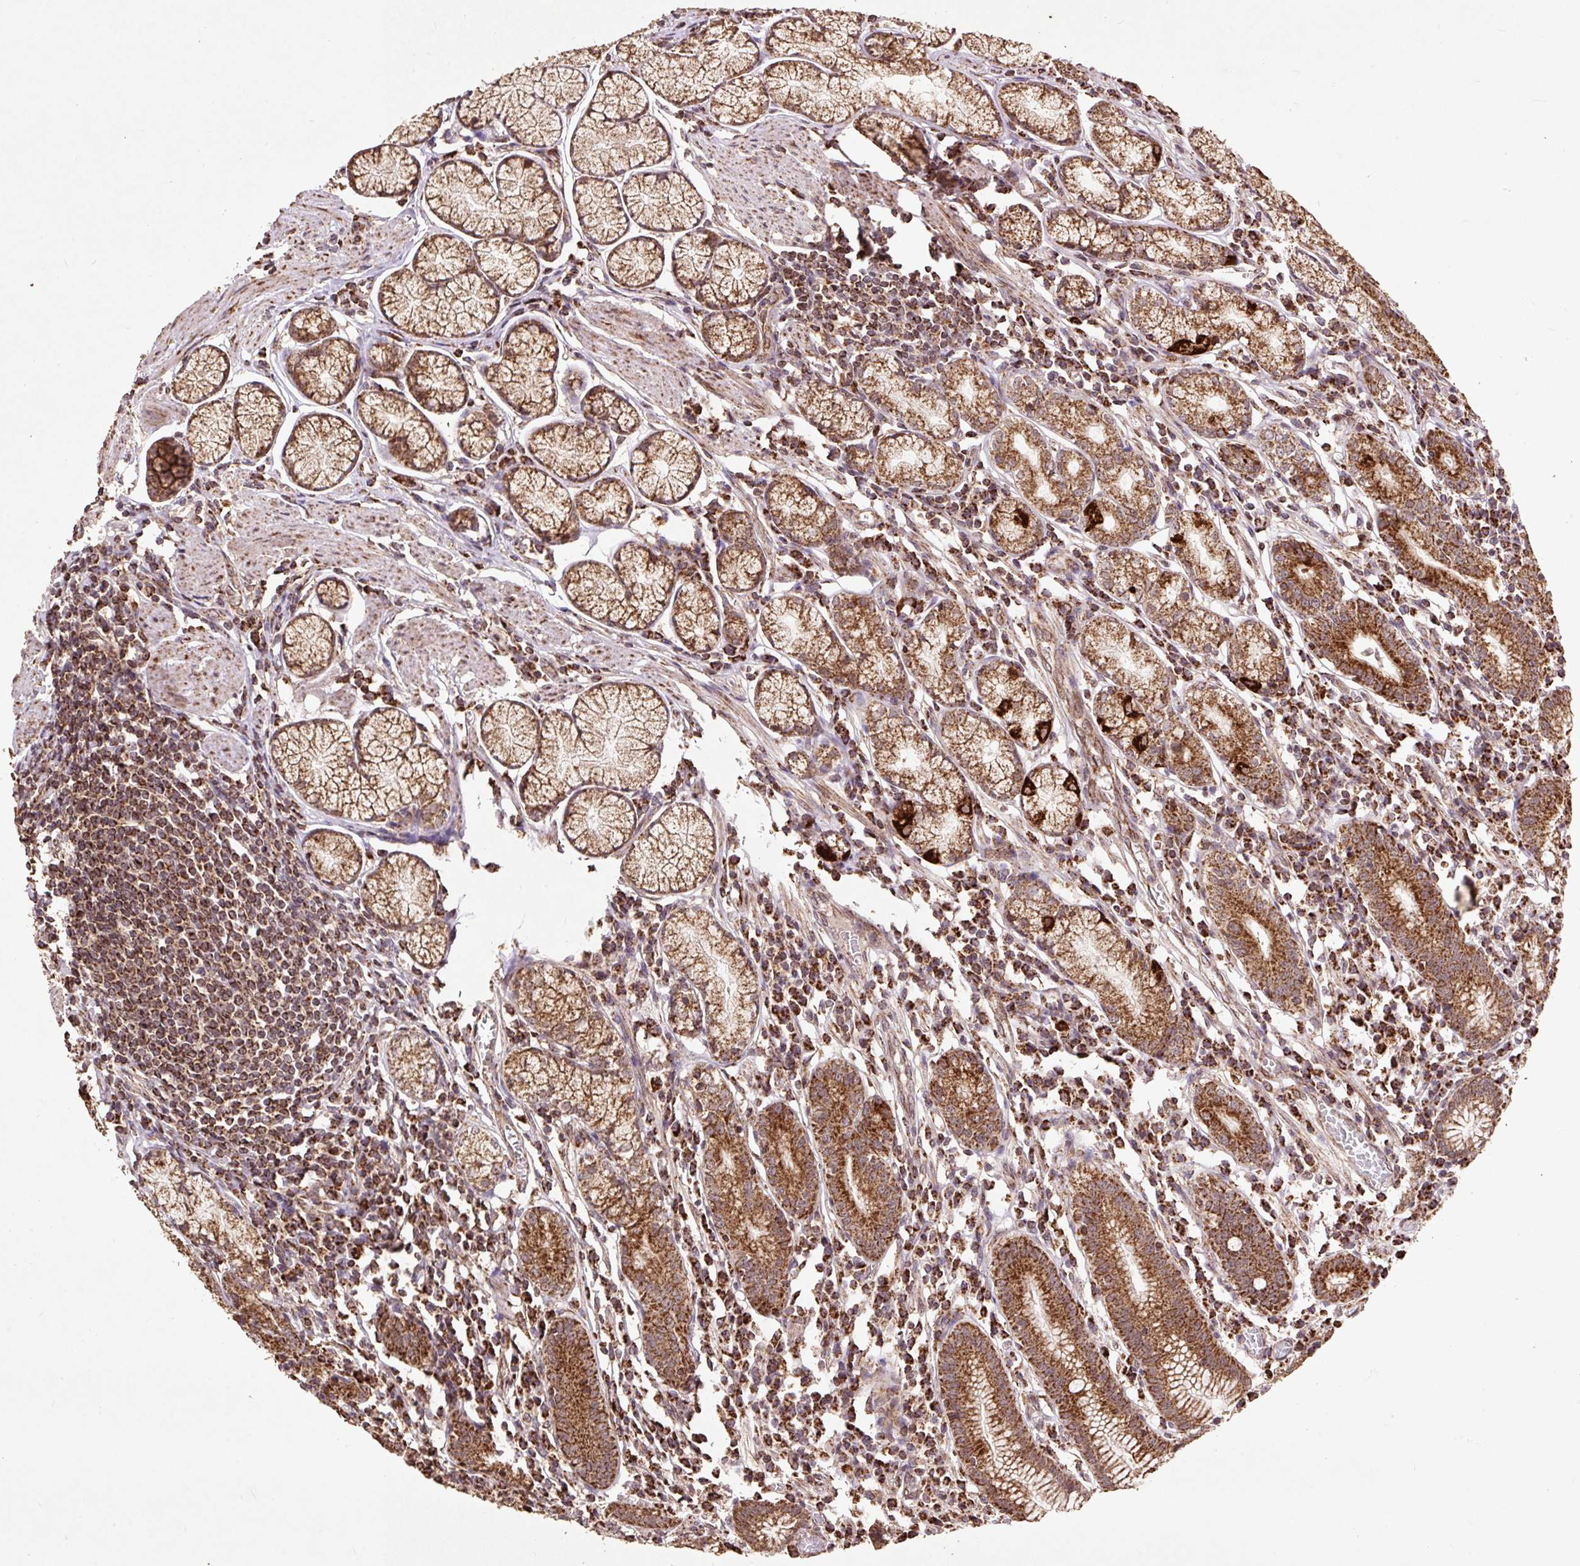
{"staining": {"intensity": "strong", "quantity": ">75%", "location": "cytoplasmic/membranous"}, "tissue": "stomach", "cell_type": "Glandular cells", "image_type": "normal", "snomed": [{"axis": "morphology", "description": "Normal tissue, NOS"}, {"axis": "topography", "description": "Stomach"}], "caption": "A high amount of strong cytoplasmic/membranous positivity is seen in approximately >75% of glandular cells in unremarkable stomach.", "gene": "ATP5F1A", "patient": {"sex": "male", "age": 55}}